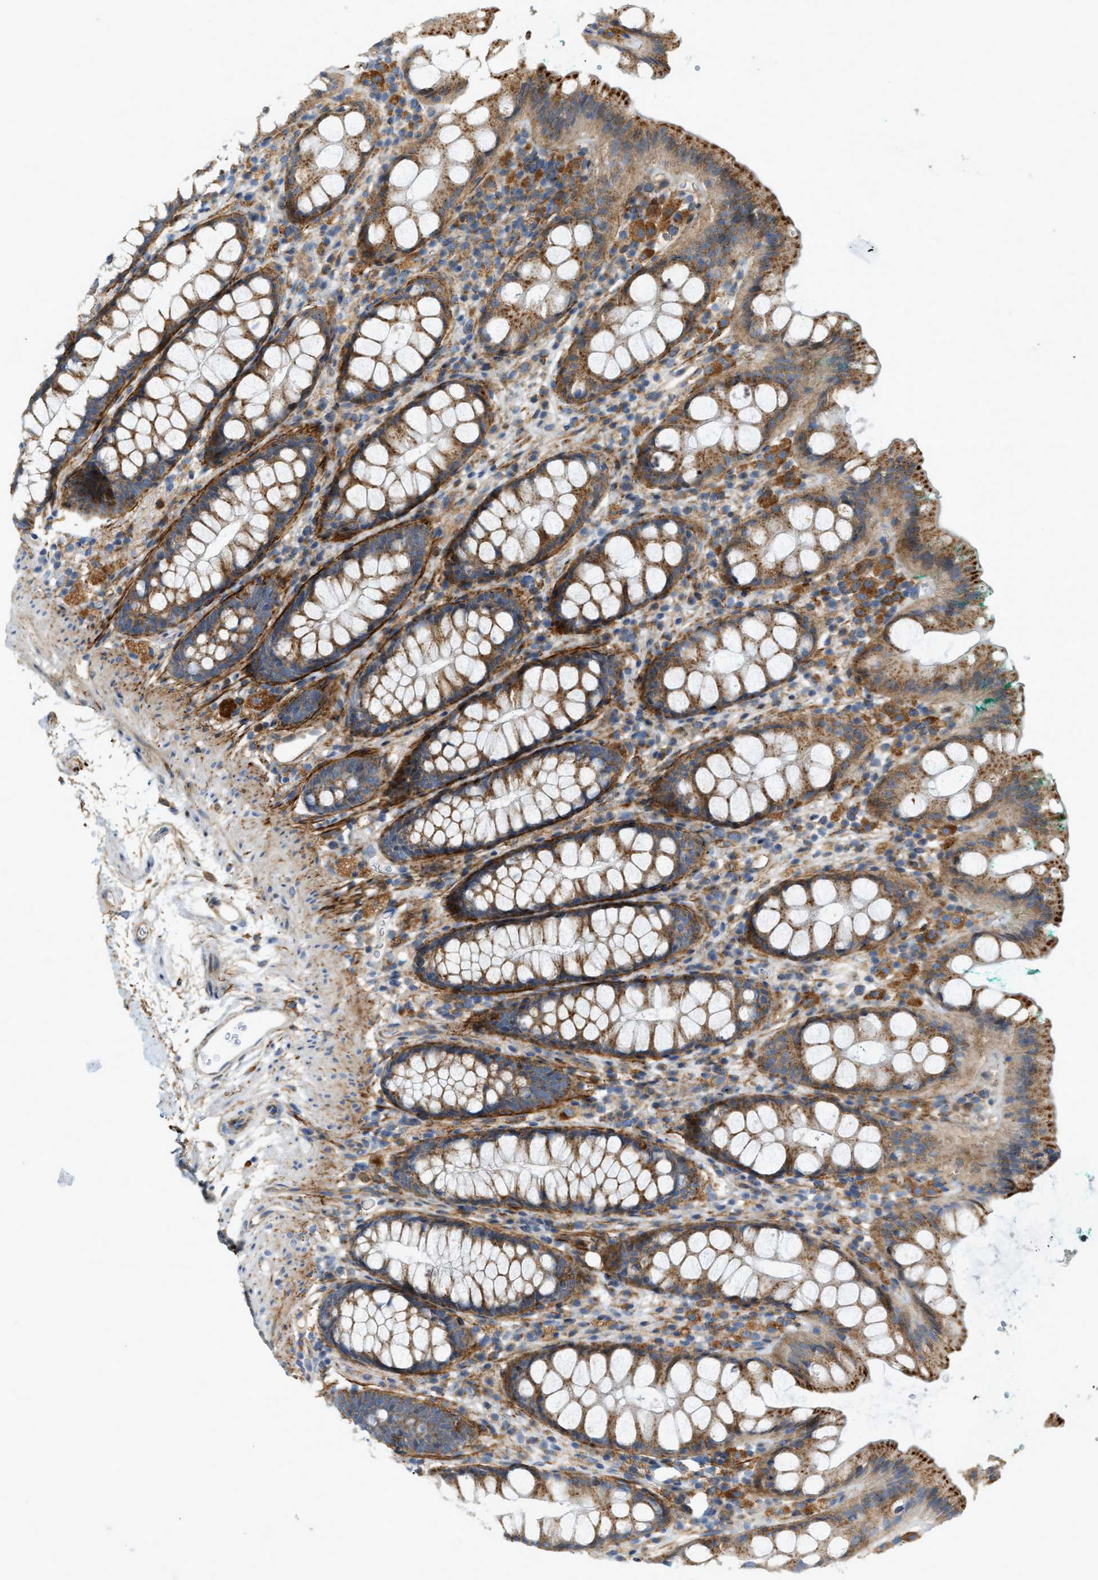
{"staining": {"intensity": "moderate", "quantity": ">75%", "location": "cytoplasmic/membranous"}, "tissue": "rectum", "cell_type": "Glandular cells", "image_type": "normal", "snomed": [{"axis": "morphology", "description": "Normal tissue, NOS"}, {"axis": "topography", "description": "Rectum"}], "caption": "Glandular cells display medium levels of moderate cytoplasmic/membranous expression in about >75% of cells in normal rectum. Using DAB (3,3'-diaminobenzidine) (brown) and hematoxylin (blue) stains, captured at high magnification using brightfield microscopy.", "gene": "LMBRD1", "patient": {"sex": "female", "age": 65}}